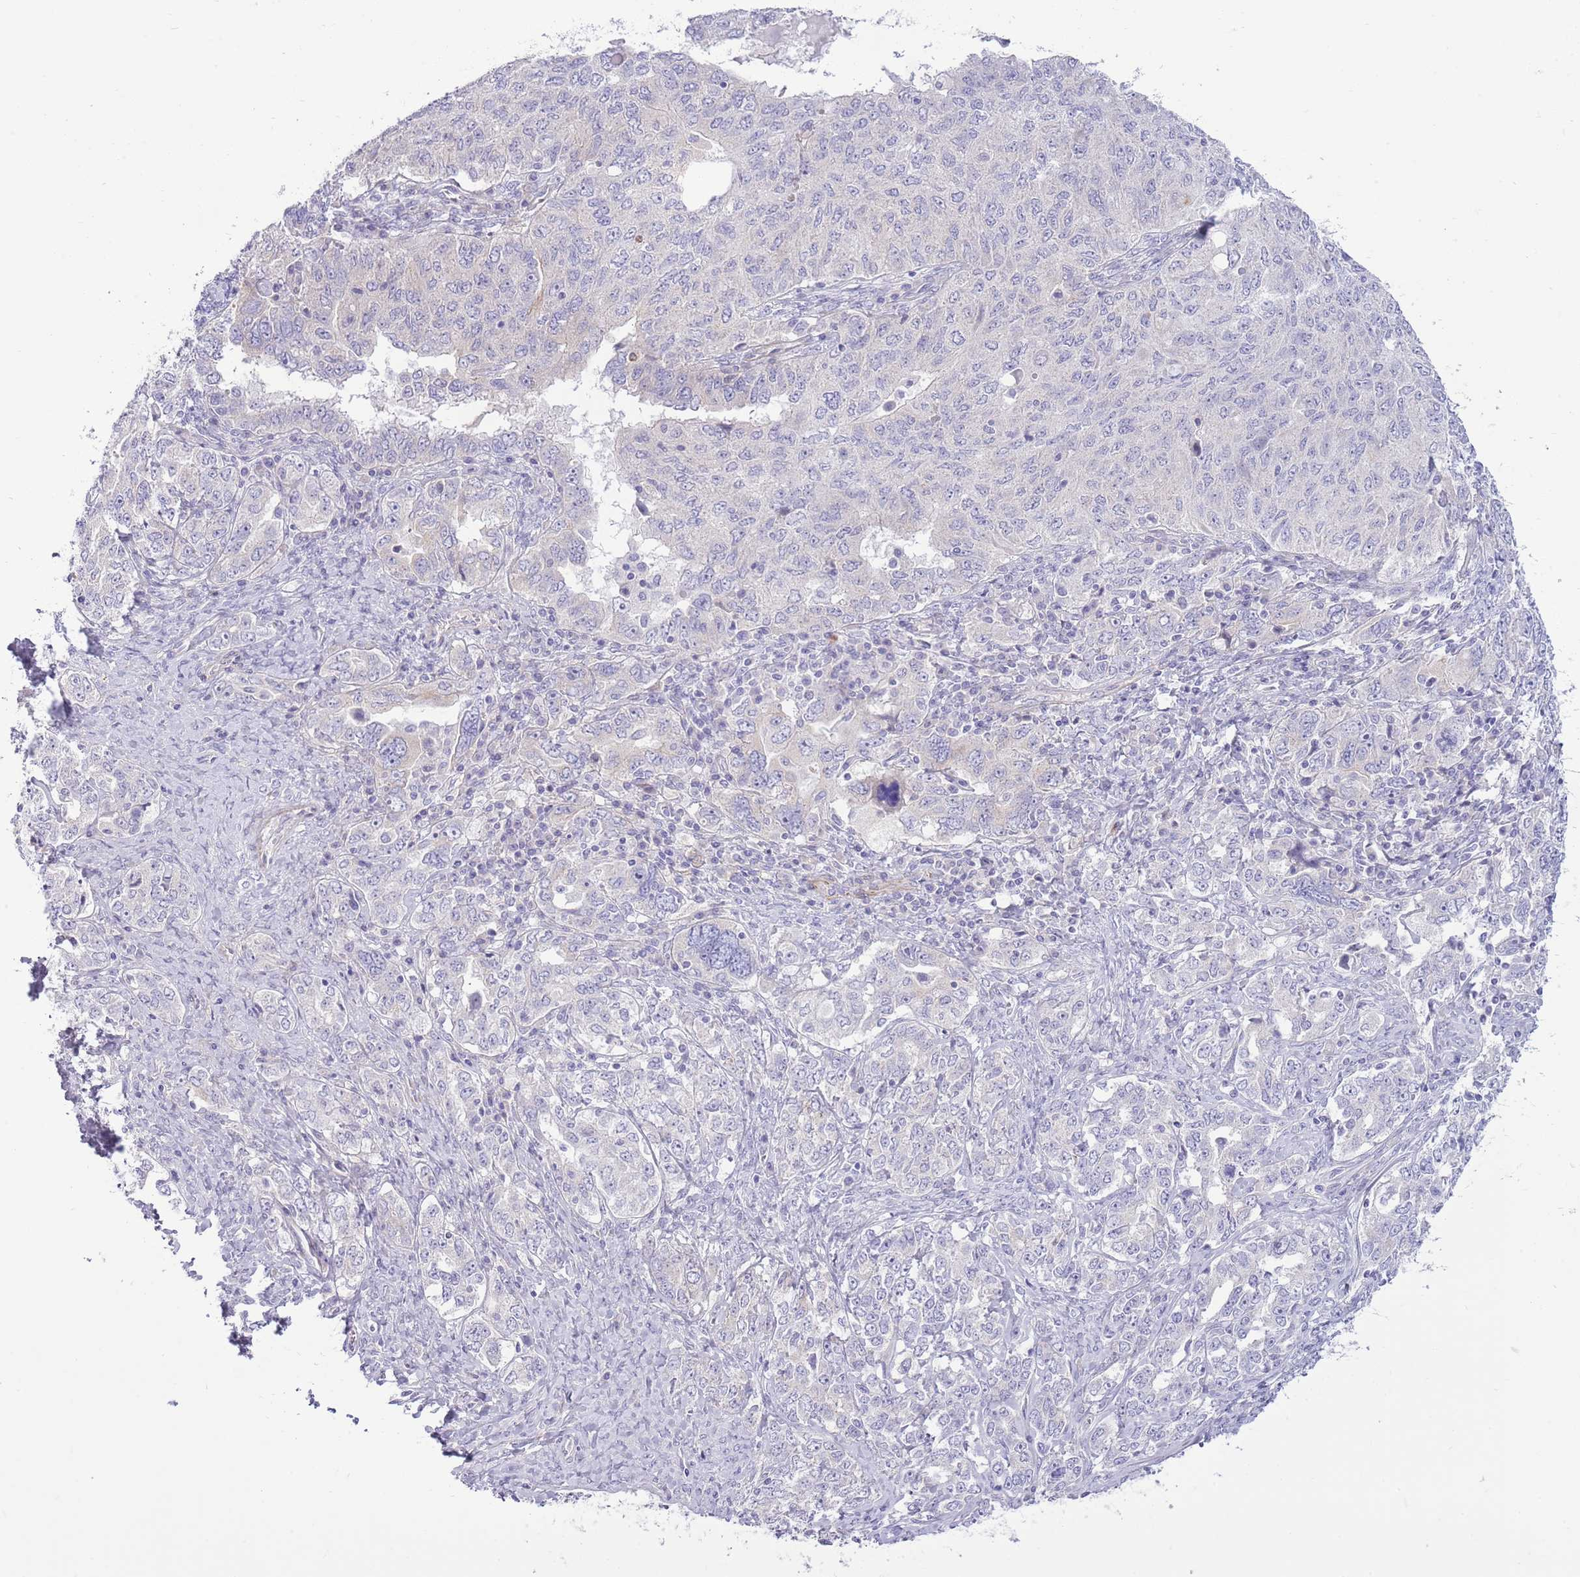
{"staining": {"intensity": "negative", "quantity": "none", "location": "none"}, "tissue": "ovarian cancer", "cell_type": "Tumor cells", "image_type": "cancer", "snomed": [{"axis": "morphology", "description": "Carcinoma, endometroid"}, {"axis": "topography", "description": "Ovary"}], "caption": "Immunohistochemistry (IHC) image of human ovarian cancer stained for a protein (brown), which exhibits no positivity in tumor cells.", "gene": "ZC4H2", "patient": {"sex": "female", "age": 62}}